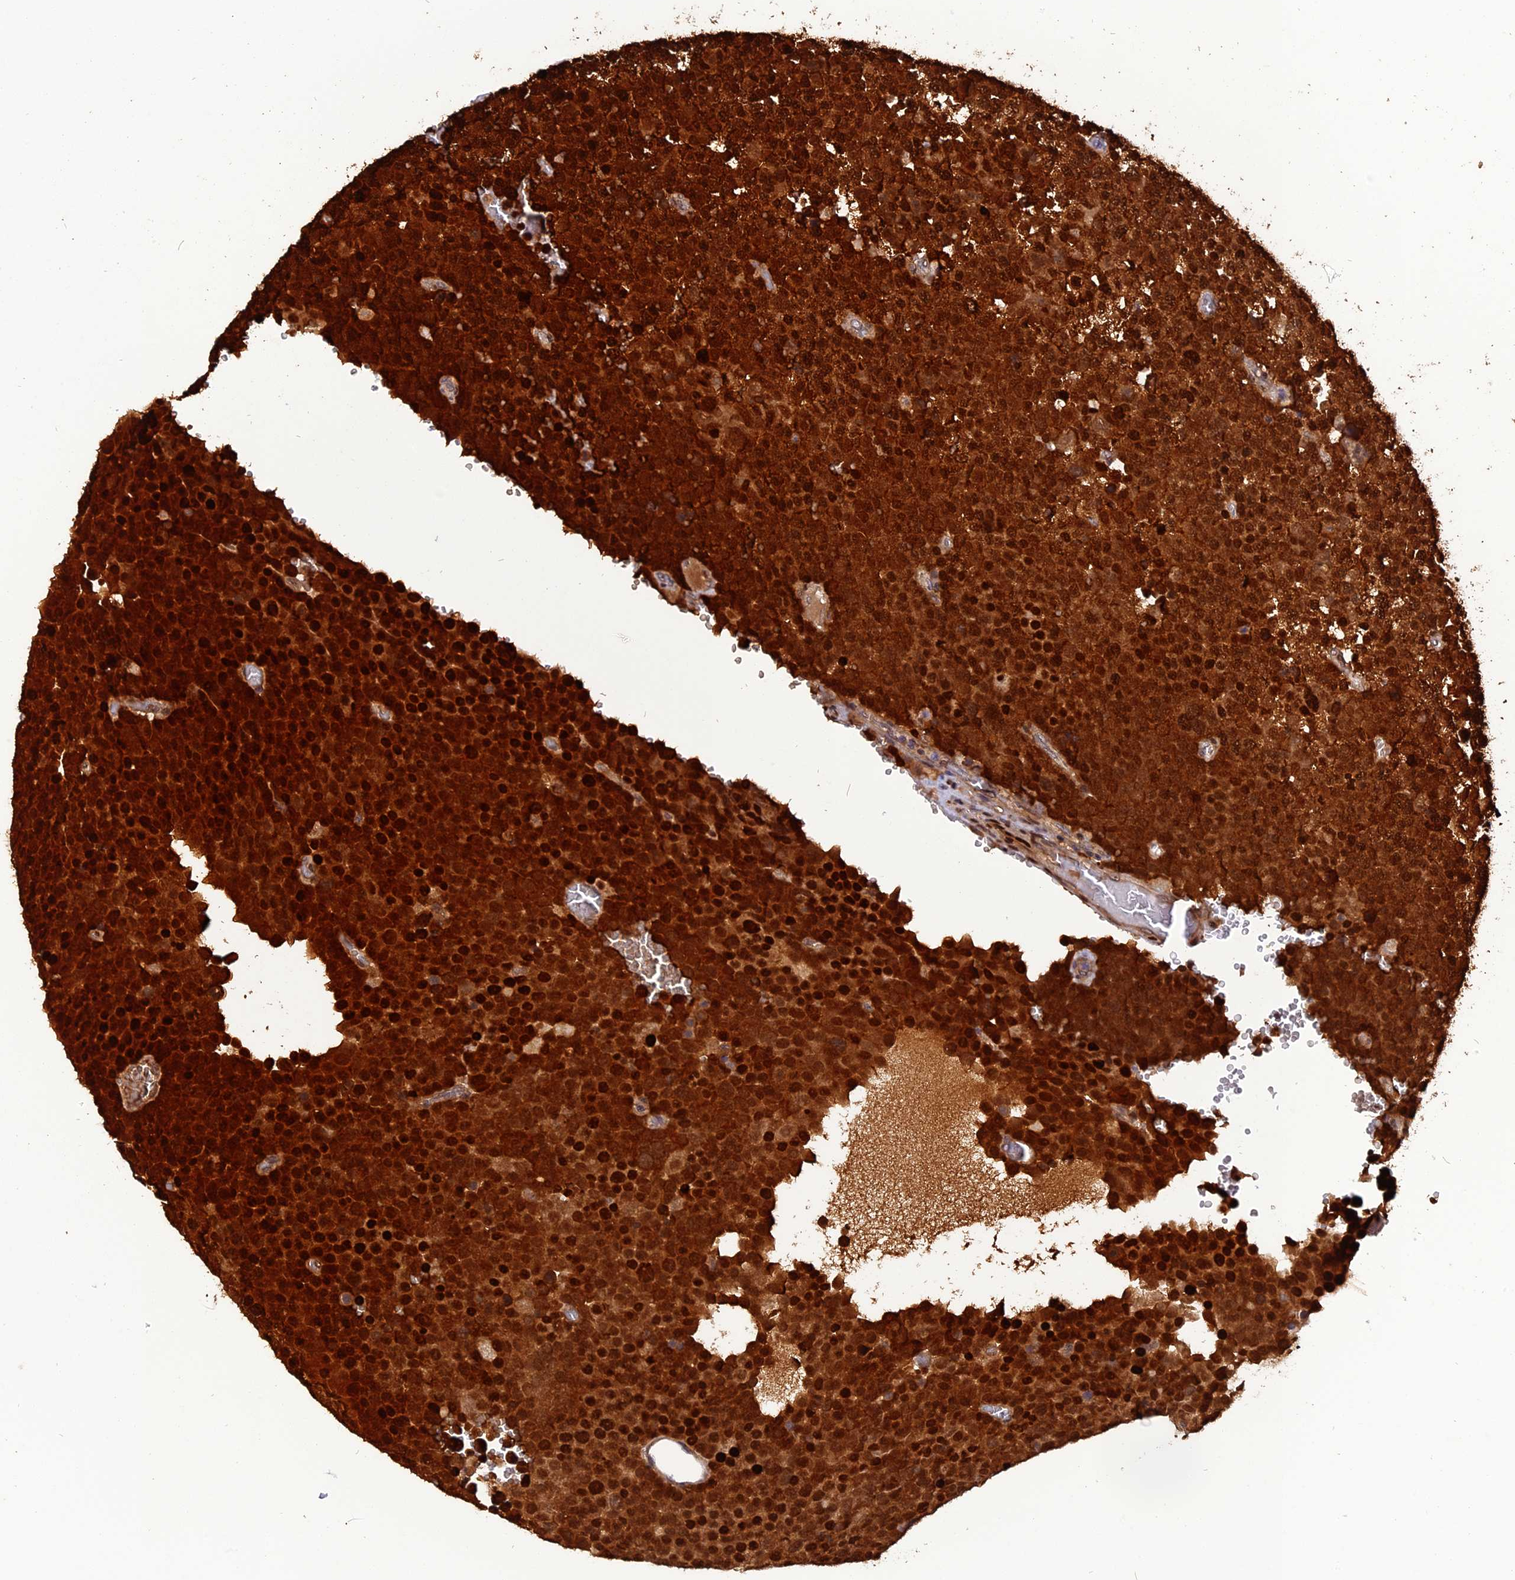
{"staining": {"intensity": "strong", "quantity": ">75%", "location": "cytoplasmic/membranous,nuclear"}, "tissue": "testis cancer", "cell_type": "Tumor cells", "image_type": "cancer", "snomed": [{"axis": "morphology", "description": "Seminoma, NOS"}, {"axis": "topography", "description": "Testis"}], "caption": "Protein analysis of seminoma (testis) tissue exhibits strong cytoplasmic/membranous and nuclear staining in about >75% of tumor cells.", "gene": "MICALL1", "patient": {"sex": "male", "age": 71}}